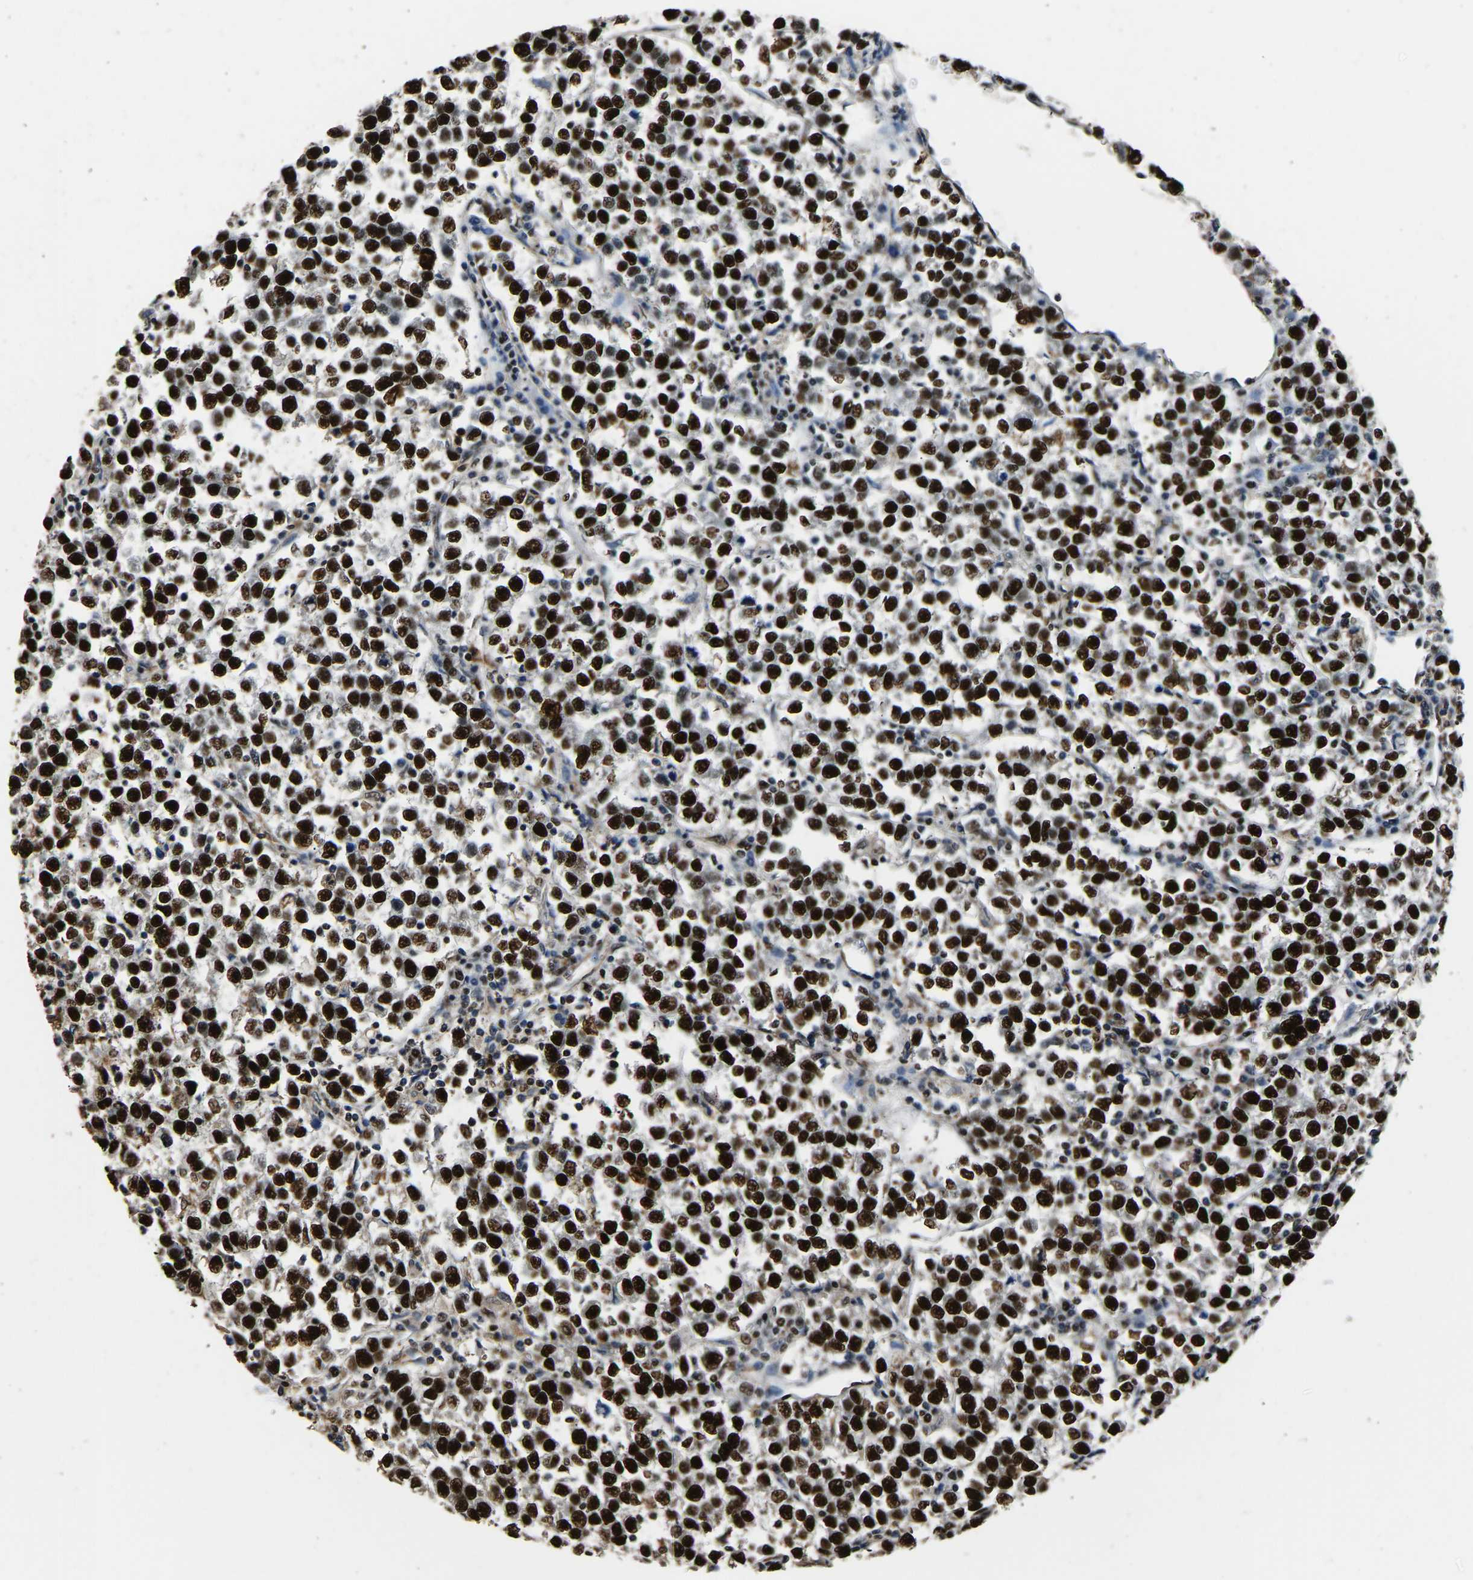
{"staining": {"intensity": "strong", "quantity": ">75%", "location": "nuclear"}, "tissue": "testis cancer", "cell_type": "Tumor cells", "image_type": "cancer", "snomed": [{"axis": "morphology", "description": "Normal tissue, NOS"}, {"axis": "morphology", "description": "Seminoma, NOS"}, {"axis": "topography", "description": "Testis"}], "caption": "Human testis cancer stained with a protein marker demonstrates strong staining in tumor cells.", "gene": "SAFB", "patient": {"sex": "male", "age": 43}}